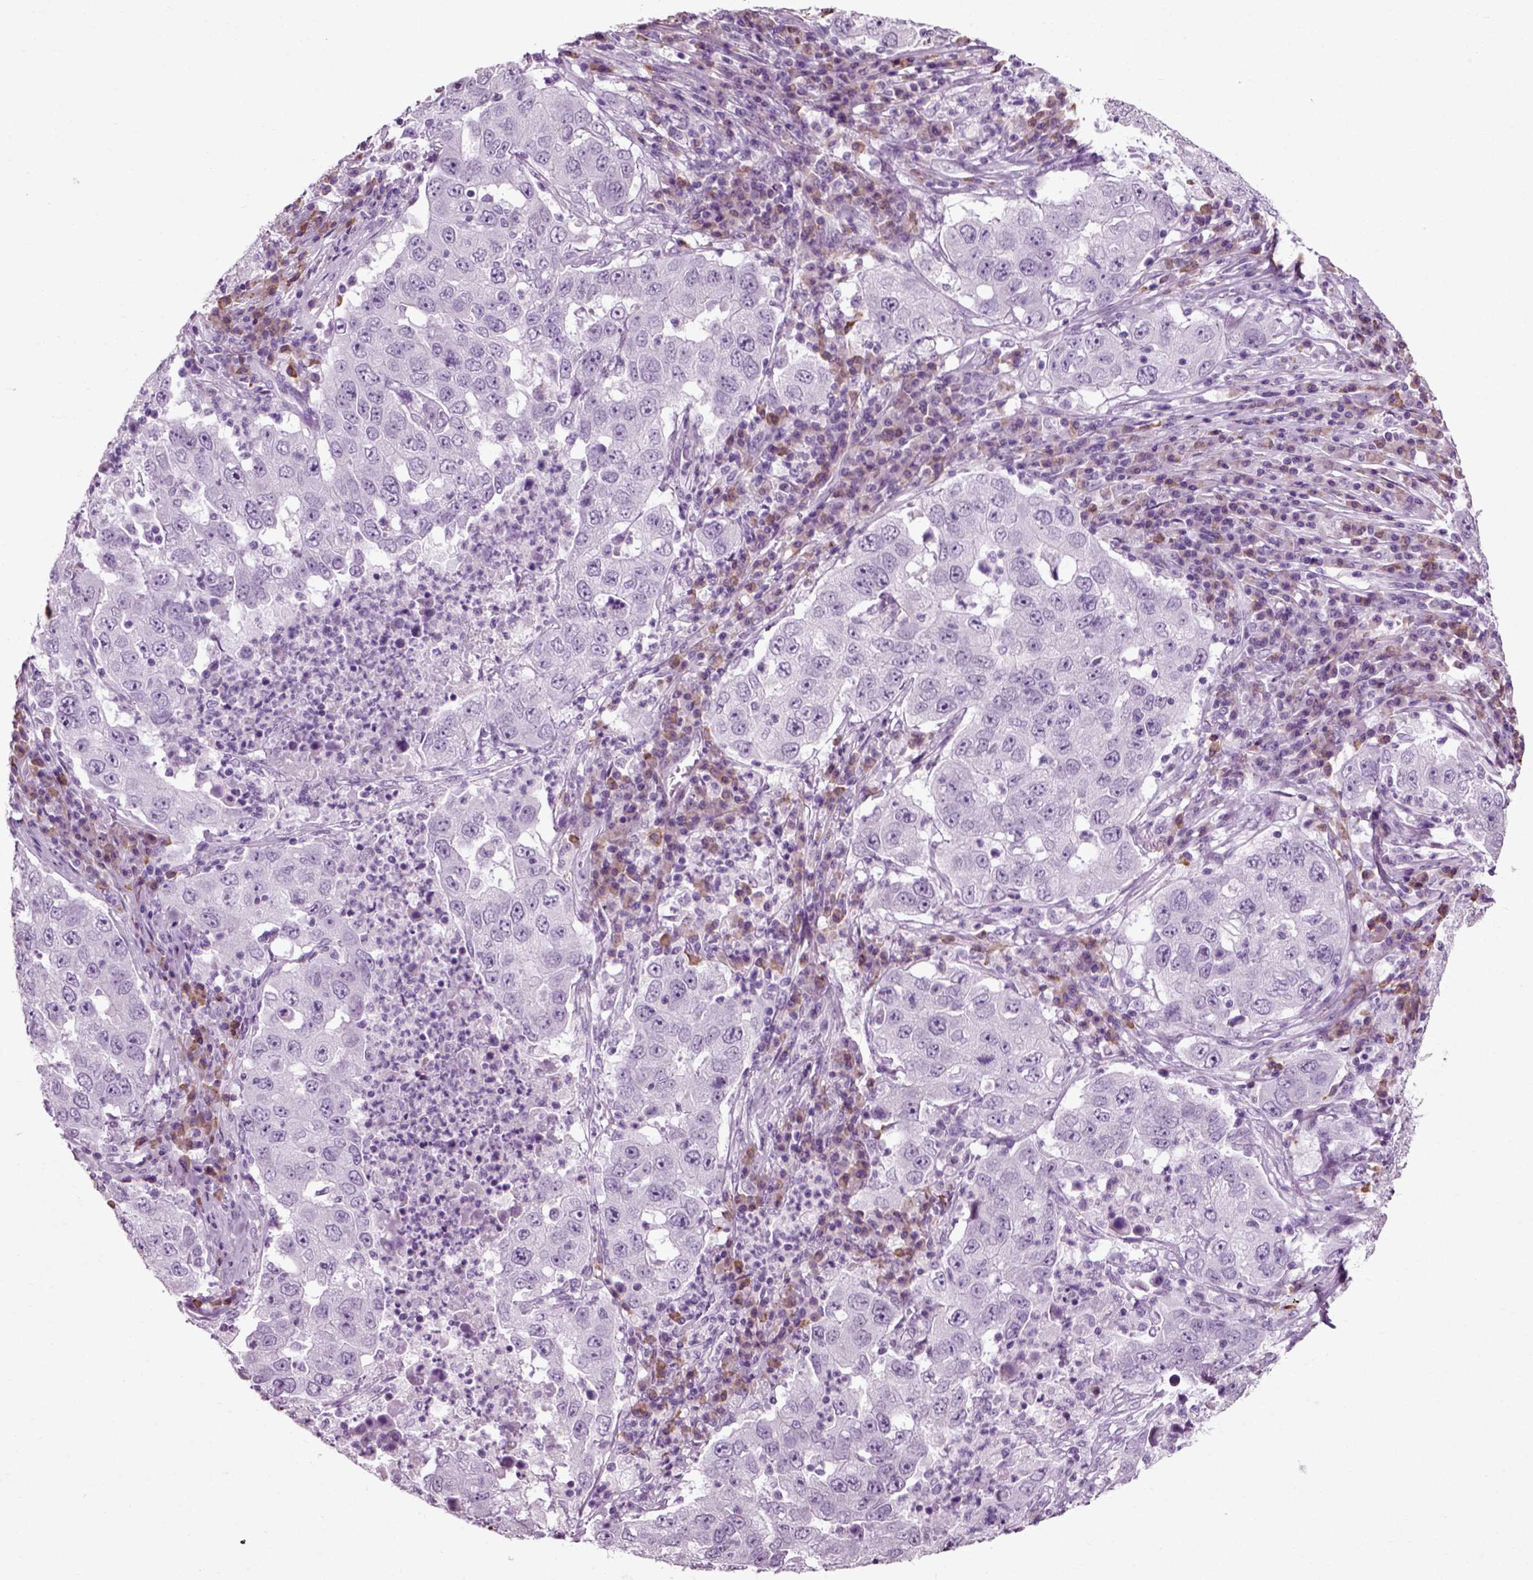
{"staining": {"intensity": "negative", "quantity": "none", "location": "none"}, "tissue": "lung cancer", "cell_type": "Tumor cells", "image_type": "cancer", "snomed": [{"axis": "morphology", "description": "Adenocarcinoma, NOS"}, {"axis": "topography", "description": "Lung"}], "caption": "High power microscopy image of an IHC micrograph of lung adenocarcinoma, revealing no significant staining in tumor cells.", "gene": "SLC26A8", "patient": {"sex": "male", "age": 73}}